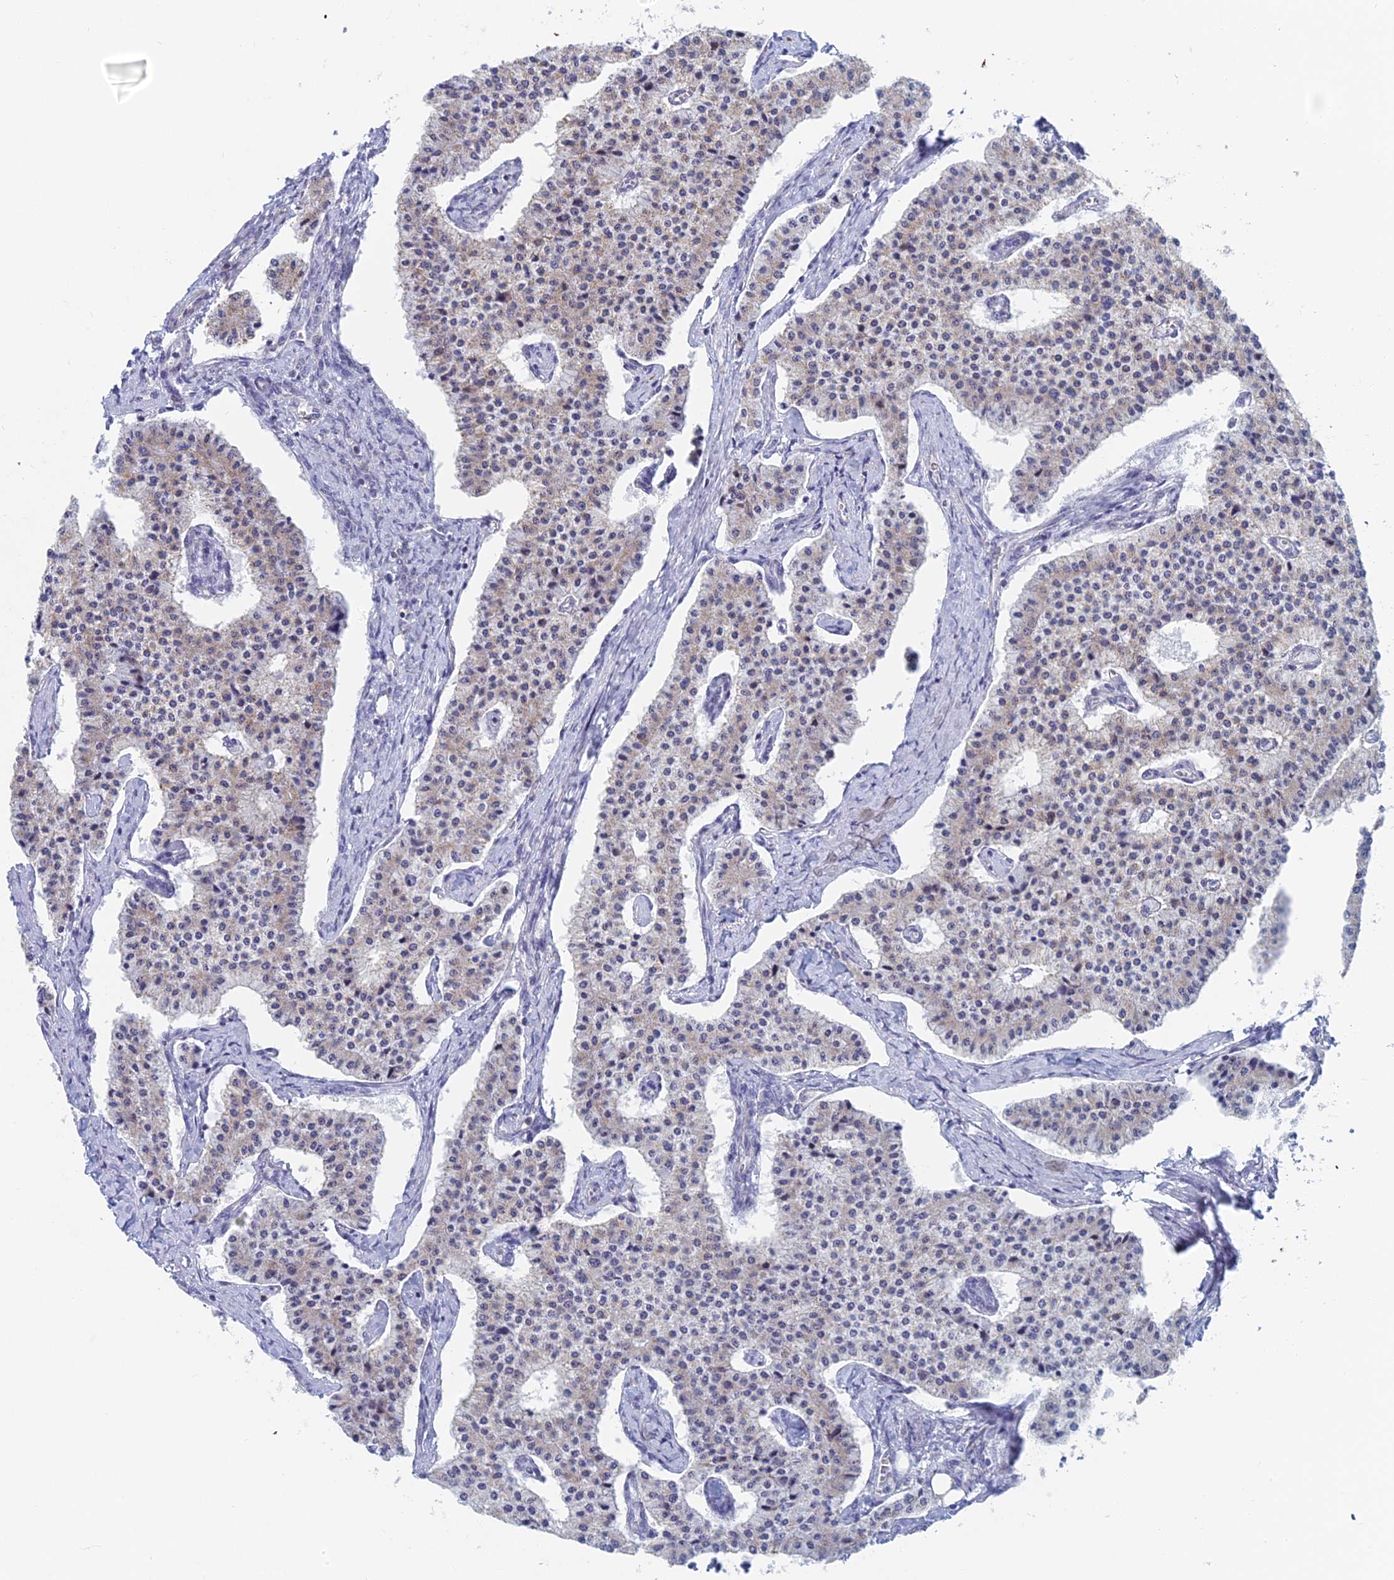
{"staining": {"intensity": "weak", "quantity": "<25%", "location": "cytoplasmic/membranous"}, "tissue": "carcinoid", "cell_type": "Tumor cells", "image_type": "cancer", "snomed": [{"axis": "morphology", "description": "Carcinoid, malignant, NOS"}, {"axis": "topography", "description": "Colon"}], "caption": "Carcinoid was stained to show a protein in brown. There is no significant staining in tumor cells.", "gene": "ACSM1", "patient": {"sex": "female", "age": 52}}